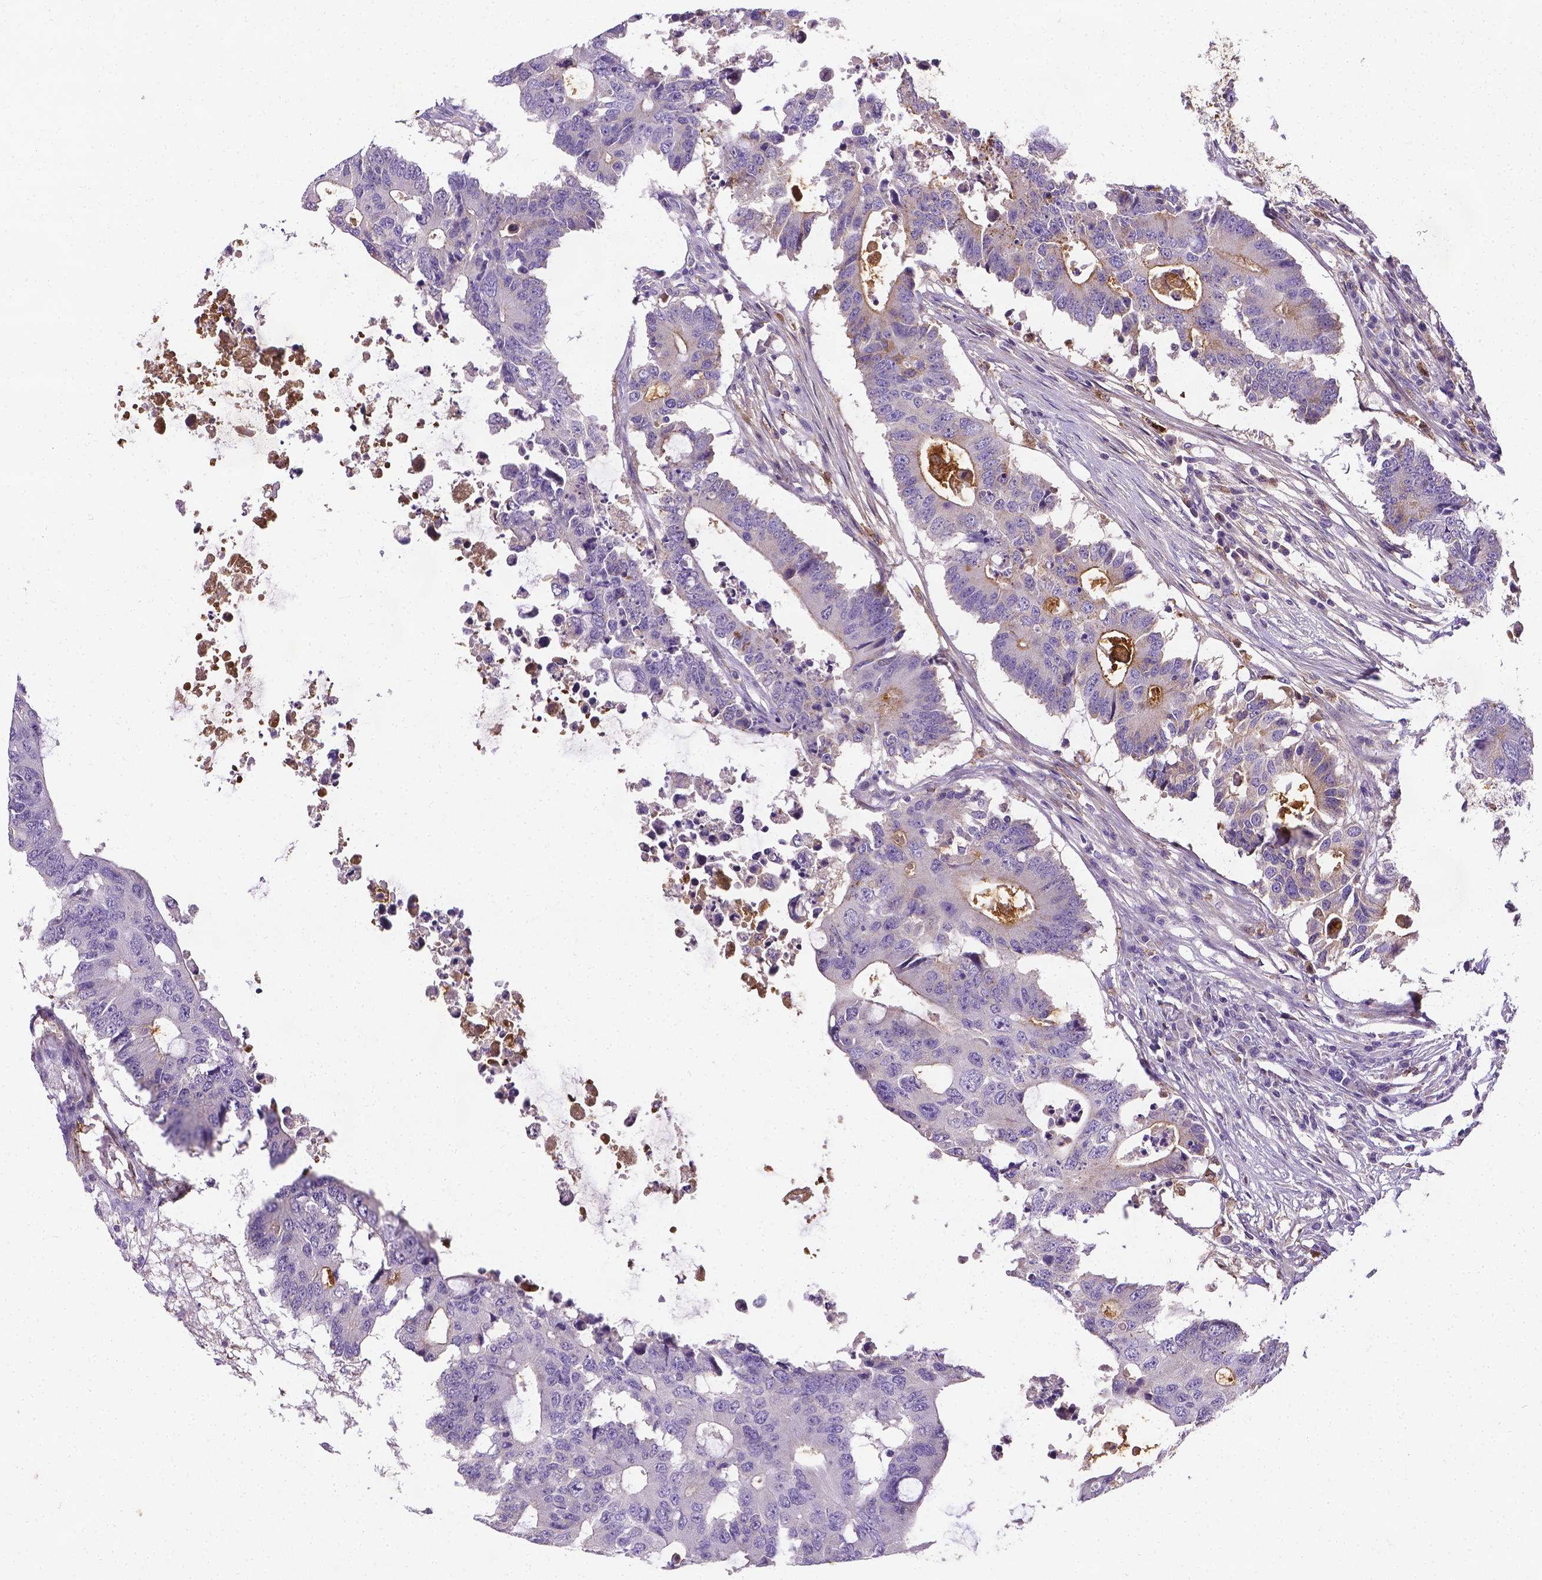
{"staining": {"intensity": "negative", "quantity": "none", "location": "none"}, "tissue": "colorectal cancer", "cell_type": "Tumor cells", "image_type": "cancer", "snomed": [{"axis": "morphology", "description": "Adenocarcinoma, NOS"}, {"axis": "topography", "description": "Colon"}], "caption": "Tumor cells are negative for protein expression in human colorectal cancer. The staining was performed using DAB (3,3'-diaminobenzidine) to visualize the protein expression in brown, while the nuclei were stained in blue with hematoxylin (Magnification: 20x).", "gene": "APOE", "patient": {"sex": "male", "age": 71}}